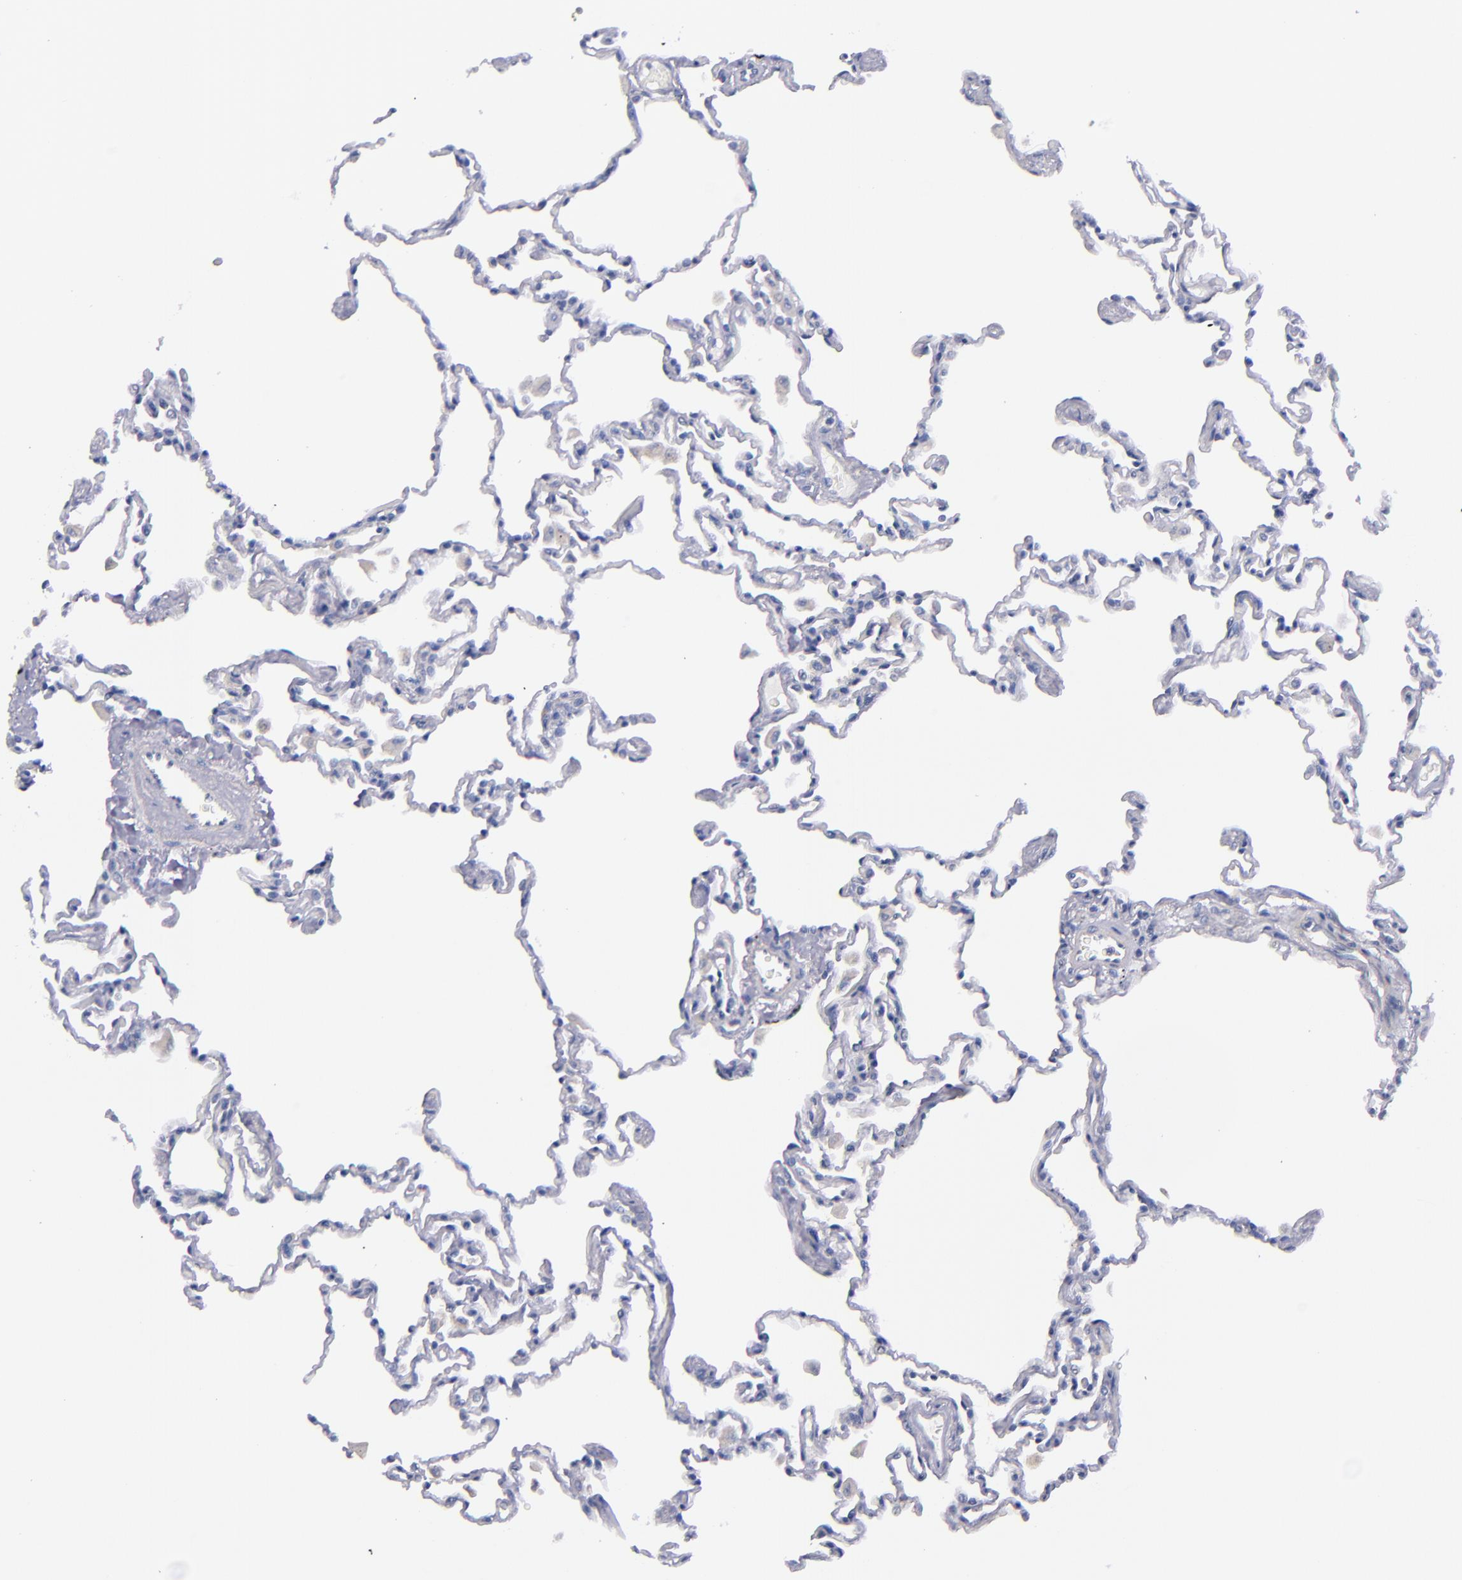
{"staining": {"intensity": "negative", "quantity": "none", "location": "none"}, "tissue": "lung", "cell_type": "Alveolar cells", "image_type": "normal", "snomed": [{"axis": "morphology", "description": "Normal tissue, NOS"}, {"axis": "topography", "description": "Lung"}], "caption": "Immunohistochemistry photomicrograph of normal lung: human lung stained with DAB (3,3'-diaminobenzidine) reveals no significant protein staining in alveolar cells.", "gene": "CNTNAP2", "patient": {"sex": "male", "age": 59}}